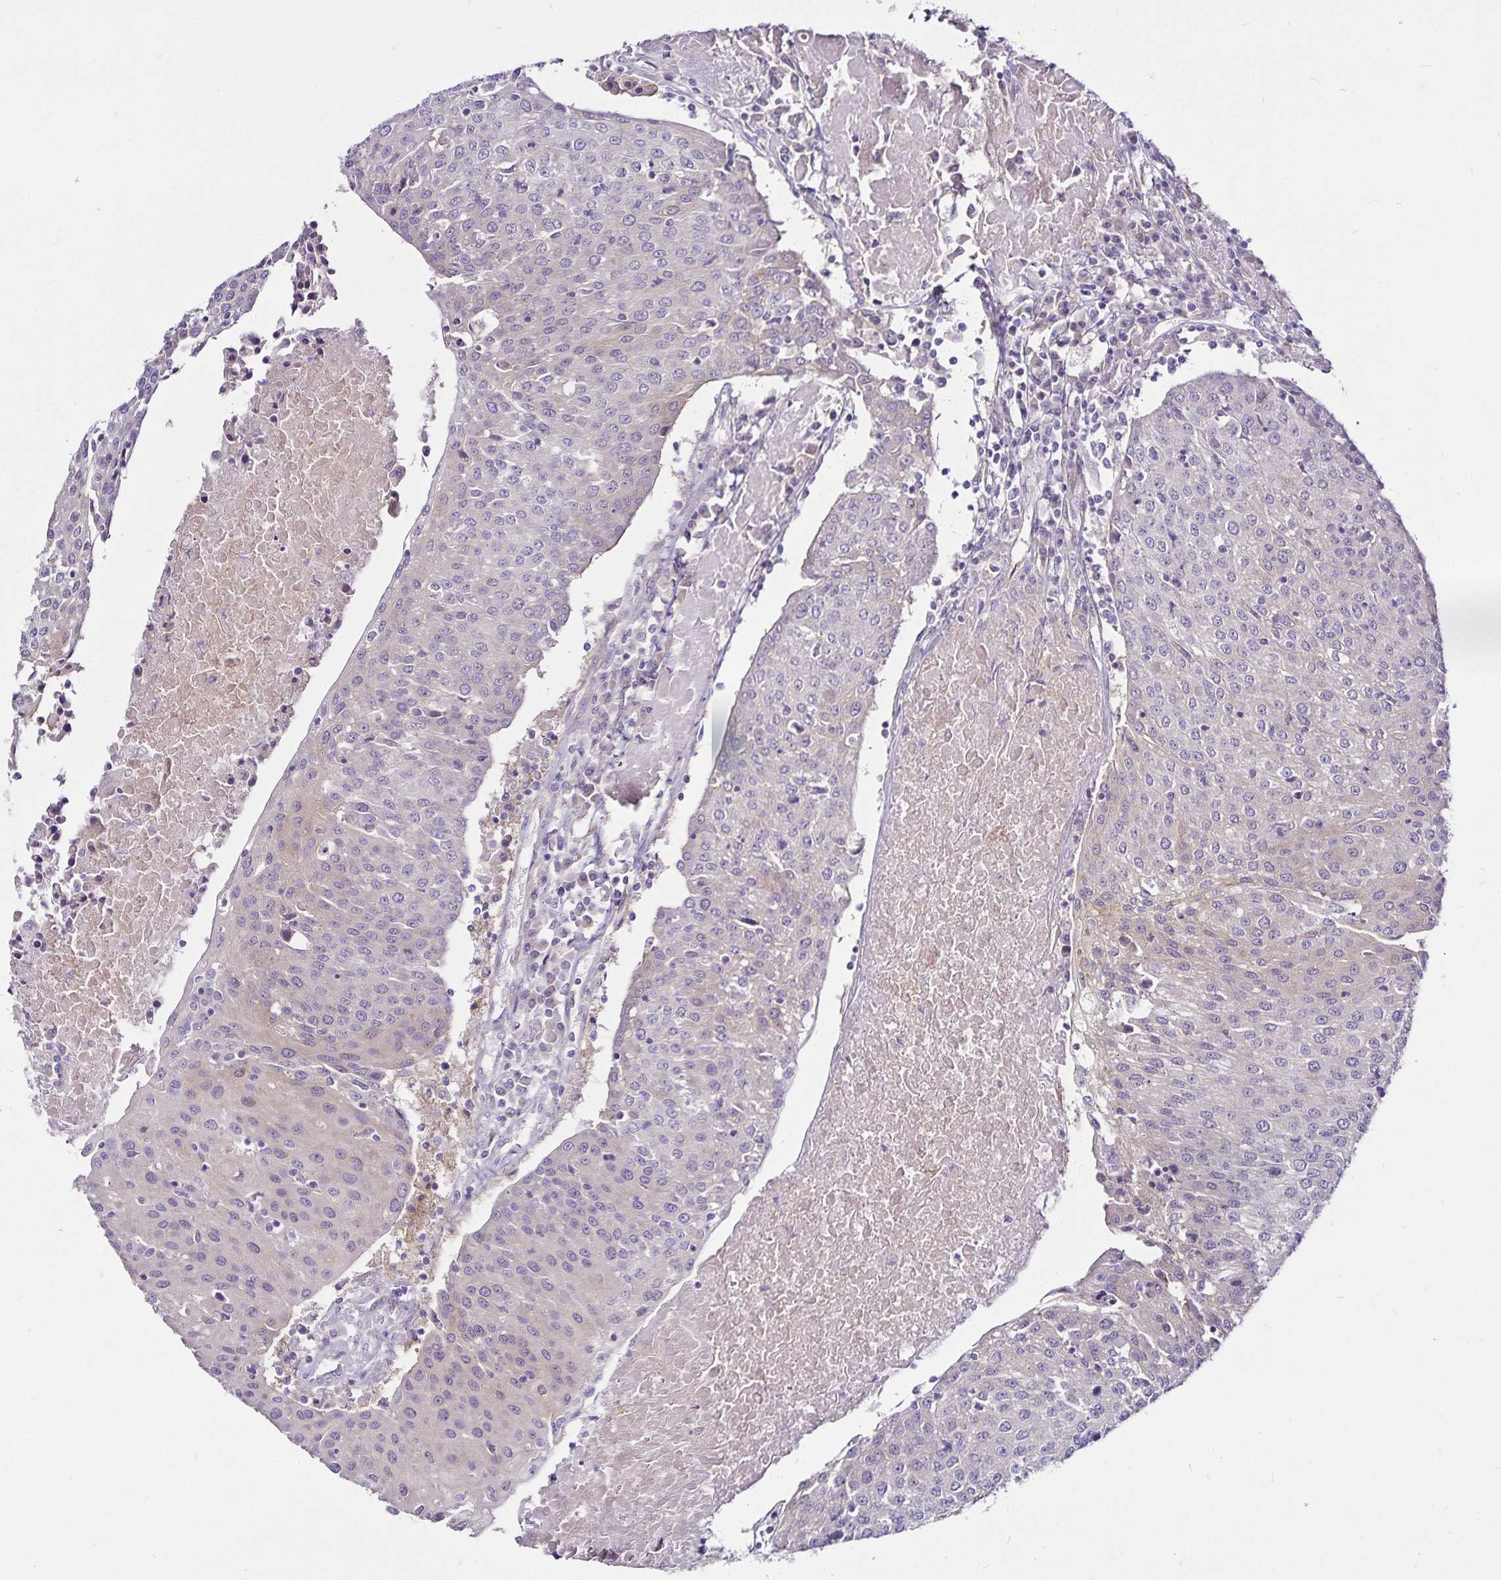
{"staining": {"intensity": "negative", "quantity": "none", "location": "none"}, "tissue": "urothelial cancer", "cell_type": "Tumor cells", "image_type": "cancer", "snomed": [{"axis": "morphology", "description": "Urothelial carcinoma, High grade"}, {"axis": "topography", "description": "Urinary bladder"}], "caption": "Immunohistochemical staining of urothelial cancer demonstrates no significant staining in tumor cells. (DAB immunohistochemistry with hematoxylin counter stain).", "gene": "GNG12", "patient": {"sex": "female", "age": 85}}